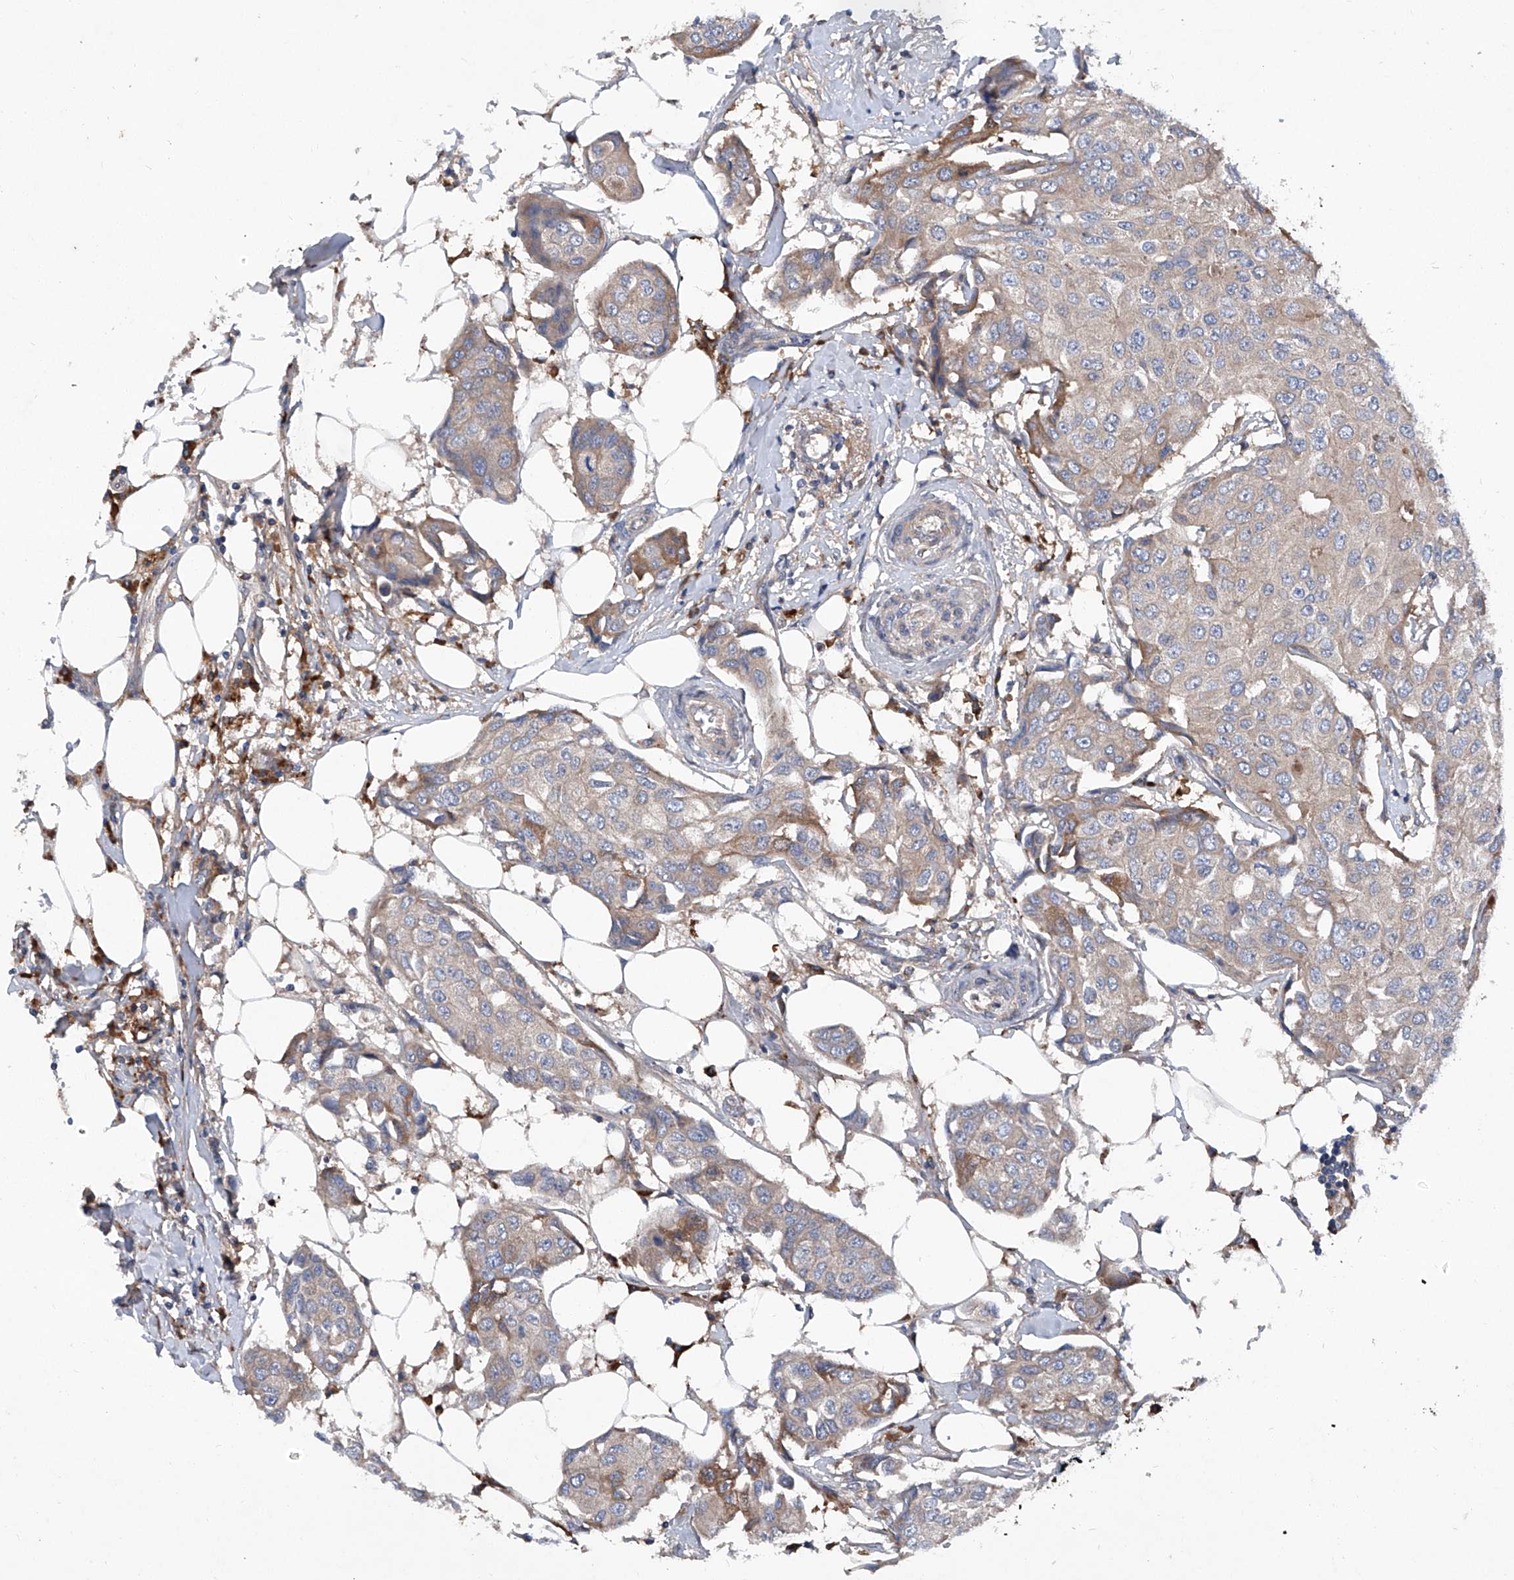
{"staining": {"intensity": "moderate", "quantity": "<25%", "location": "cytoplasmic/membranous"}, "tissue": "breast cancer", "cell_type": "Tumor cells", "image_type": "cancer", "snomed": [{"axis": "morphology", "description": "Duct carcinoma"}, {"axis": "topography", "description": "Breast"}], "caption": "The immunohistochemical stain labels moderate cytoplasmic/membranous expression in tumor cells of breast cancer (intraductal carcinoma) tissue.", "gene": "ASCC3", "patient": {"sex": "female", "age": 80}}